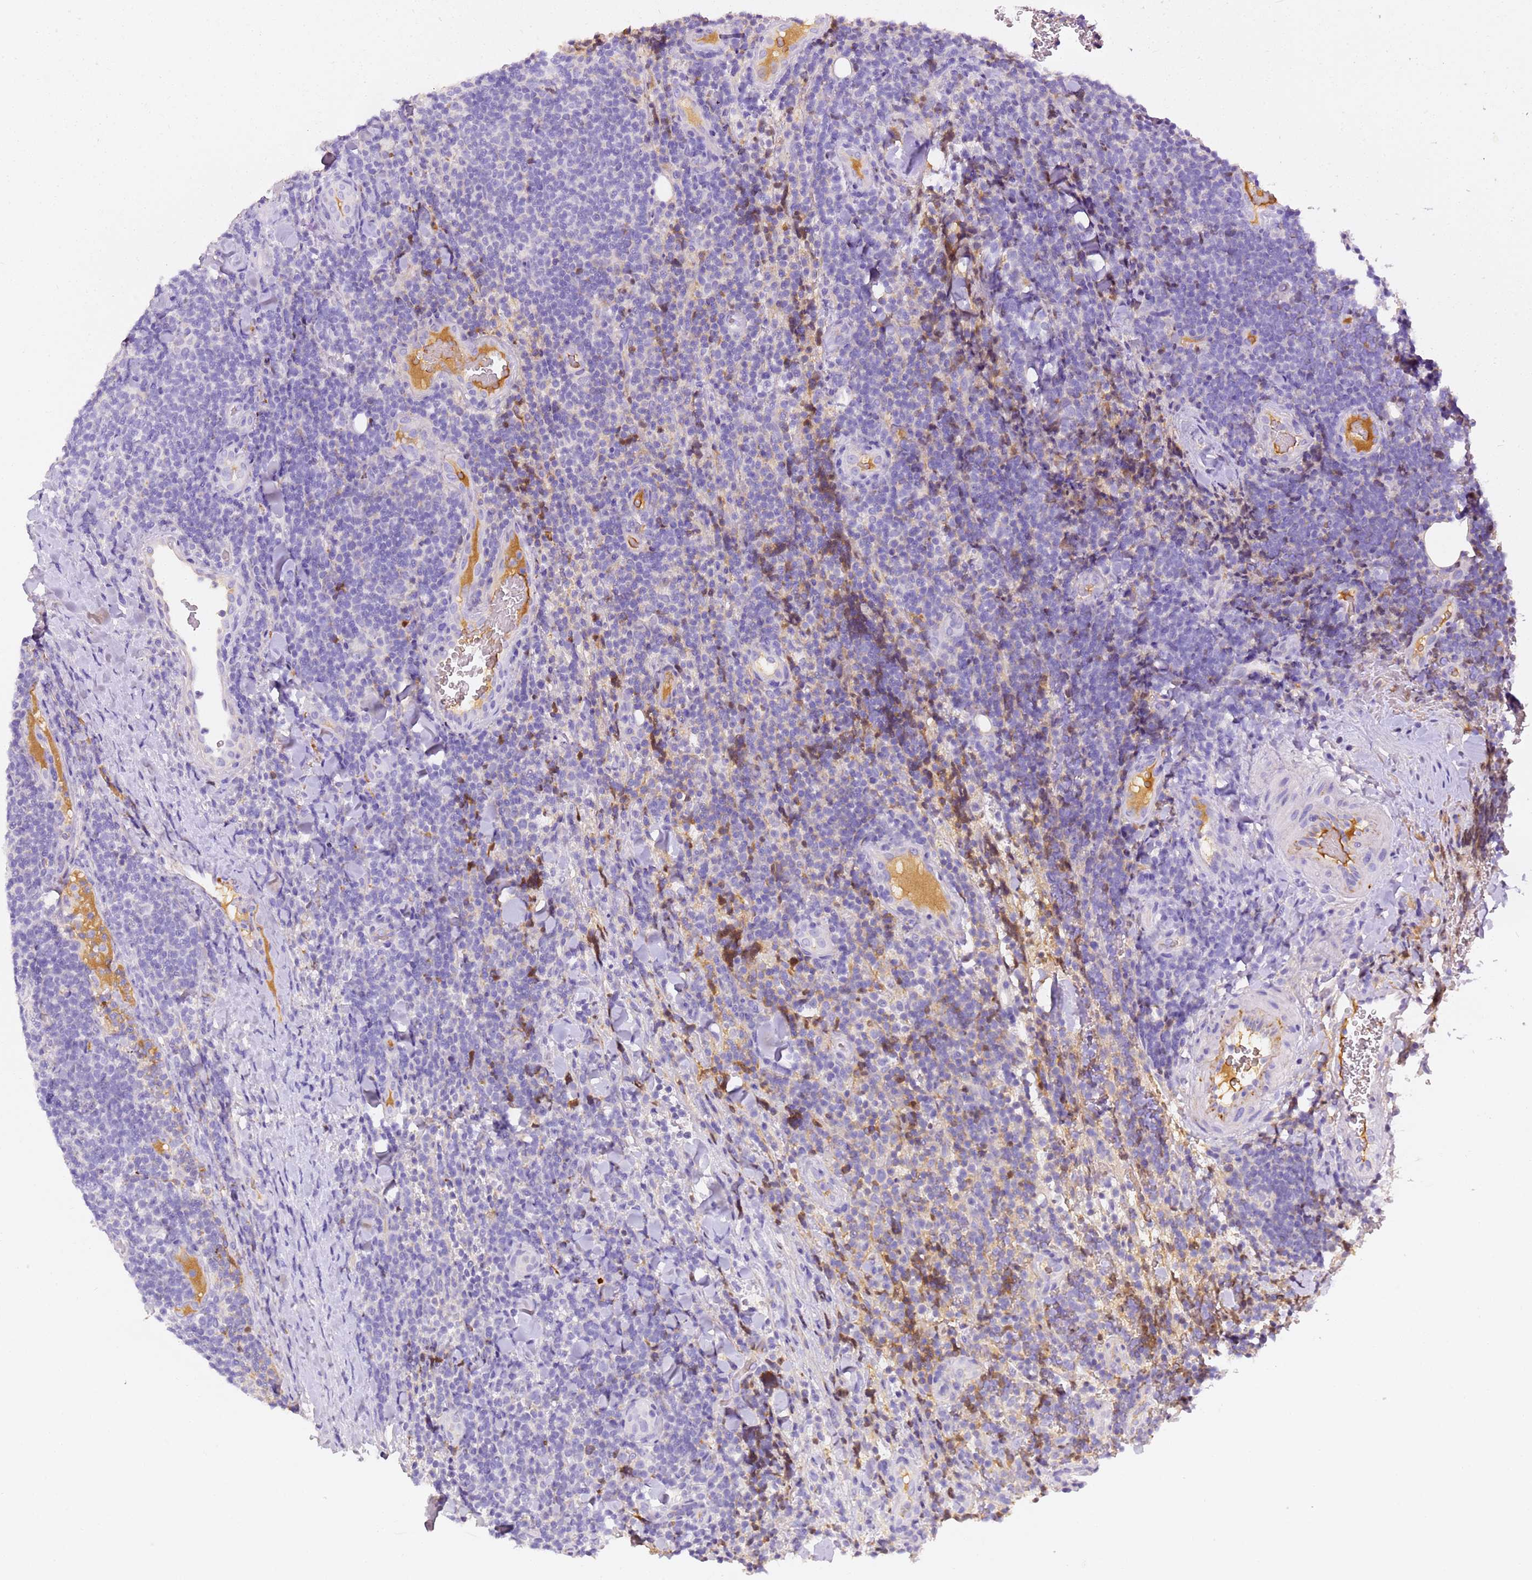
{"staining": {"intensity": "negative", "quantity": "none", "location": "none"}, "tissue": "lymphoma", "cell_type": "Tumor cells", "image_type": "cancer", "snomed": [{"axis": "morphology", "description": "Malignant lymphoma, non-Hodgkin's type, Low grade"}, {"axis": "topography", "description": "Lymph node"}], "caption": "DAB immunohistochemical staining of malignant lymphoma, non-Hodgkin's type (low-grade) shows no significant expression in tumor cells.", "gene": "CFHR2", "patient": {"sex": "male", "age": 66}}